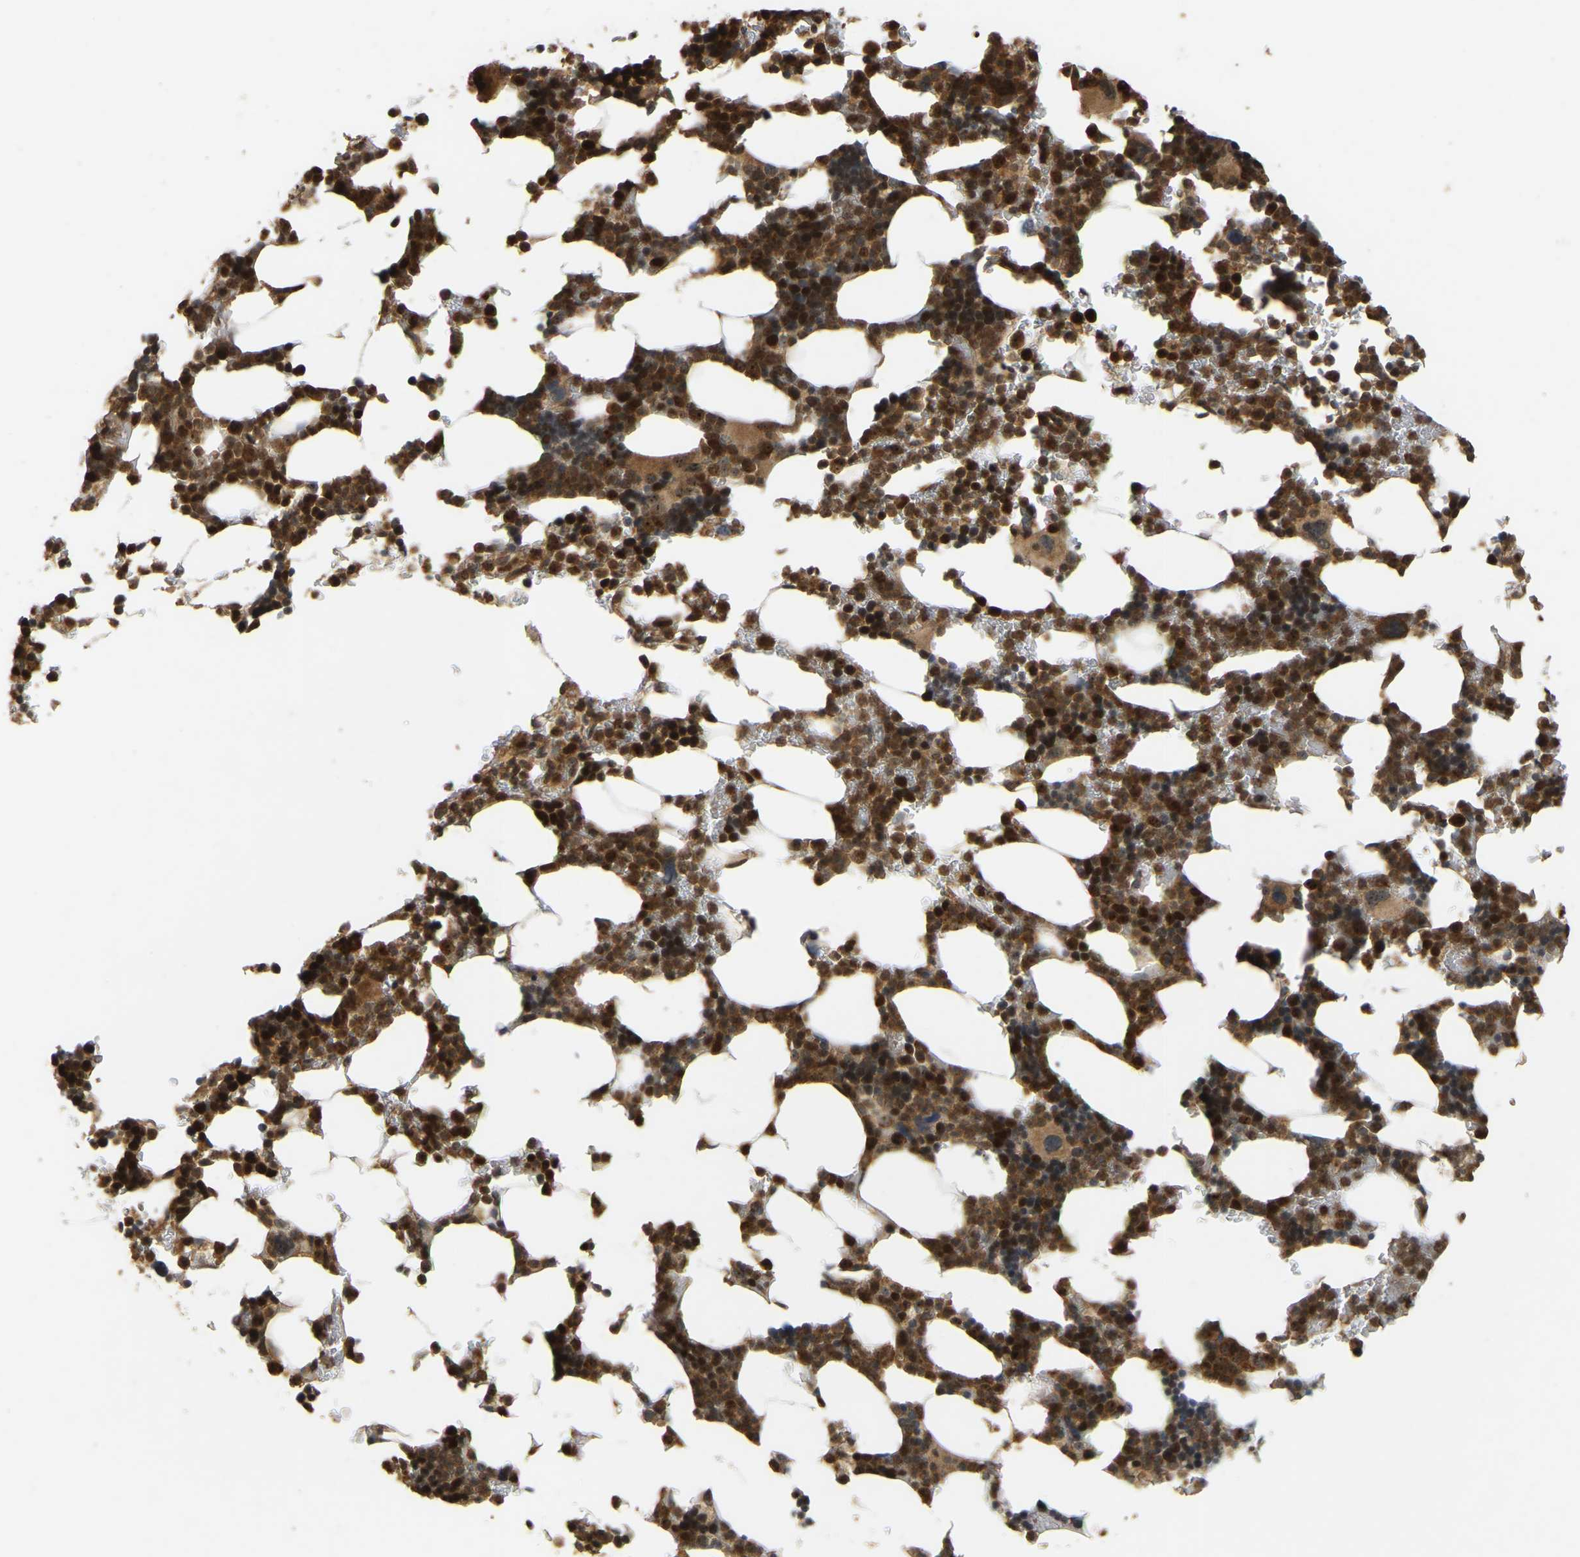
{"staining": {"intensity": "strong", "quantity": "25%-75%", "location": "cytoplasmic/membranous,nuclear"}, "tissue": "bone marrow", "cell_type": "Hematopoietic cells", "image_type": "normal", "snomed": [{"axis": "morphology", "description": "Normal tissue, NOS"}, {"axis": "topography", "description": "Bone marrow"}], "caption": "Immunohistochemistry (IHC) micrograph of benign bone marrow: human bone marrow stained using immunohistochemistry (IHC) shows high levels of strong protein expression localized specifically in the cytoplasmic/membranous,nuclear of hematopoietic cells, appearing as a cytoplasmic/membranous,nuclear brown color.", "gene": "BRF2", "patient": {"sex": "female", "age": 81}}